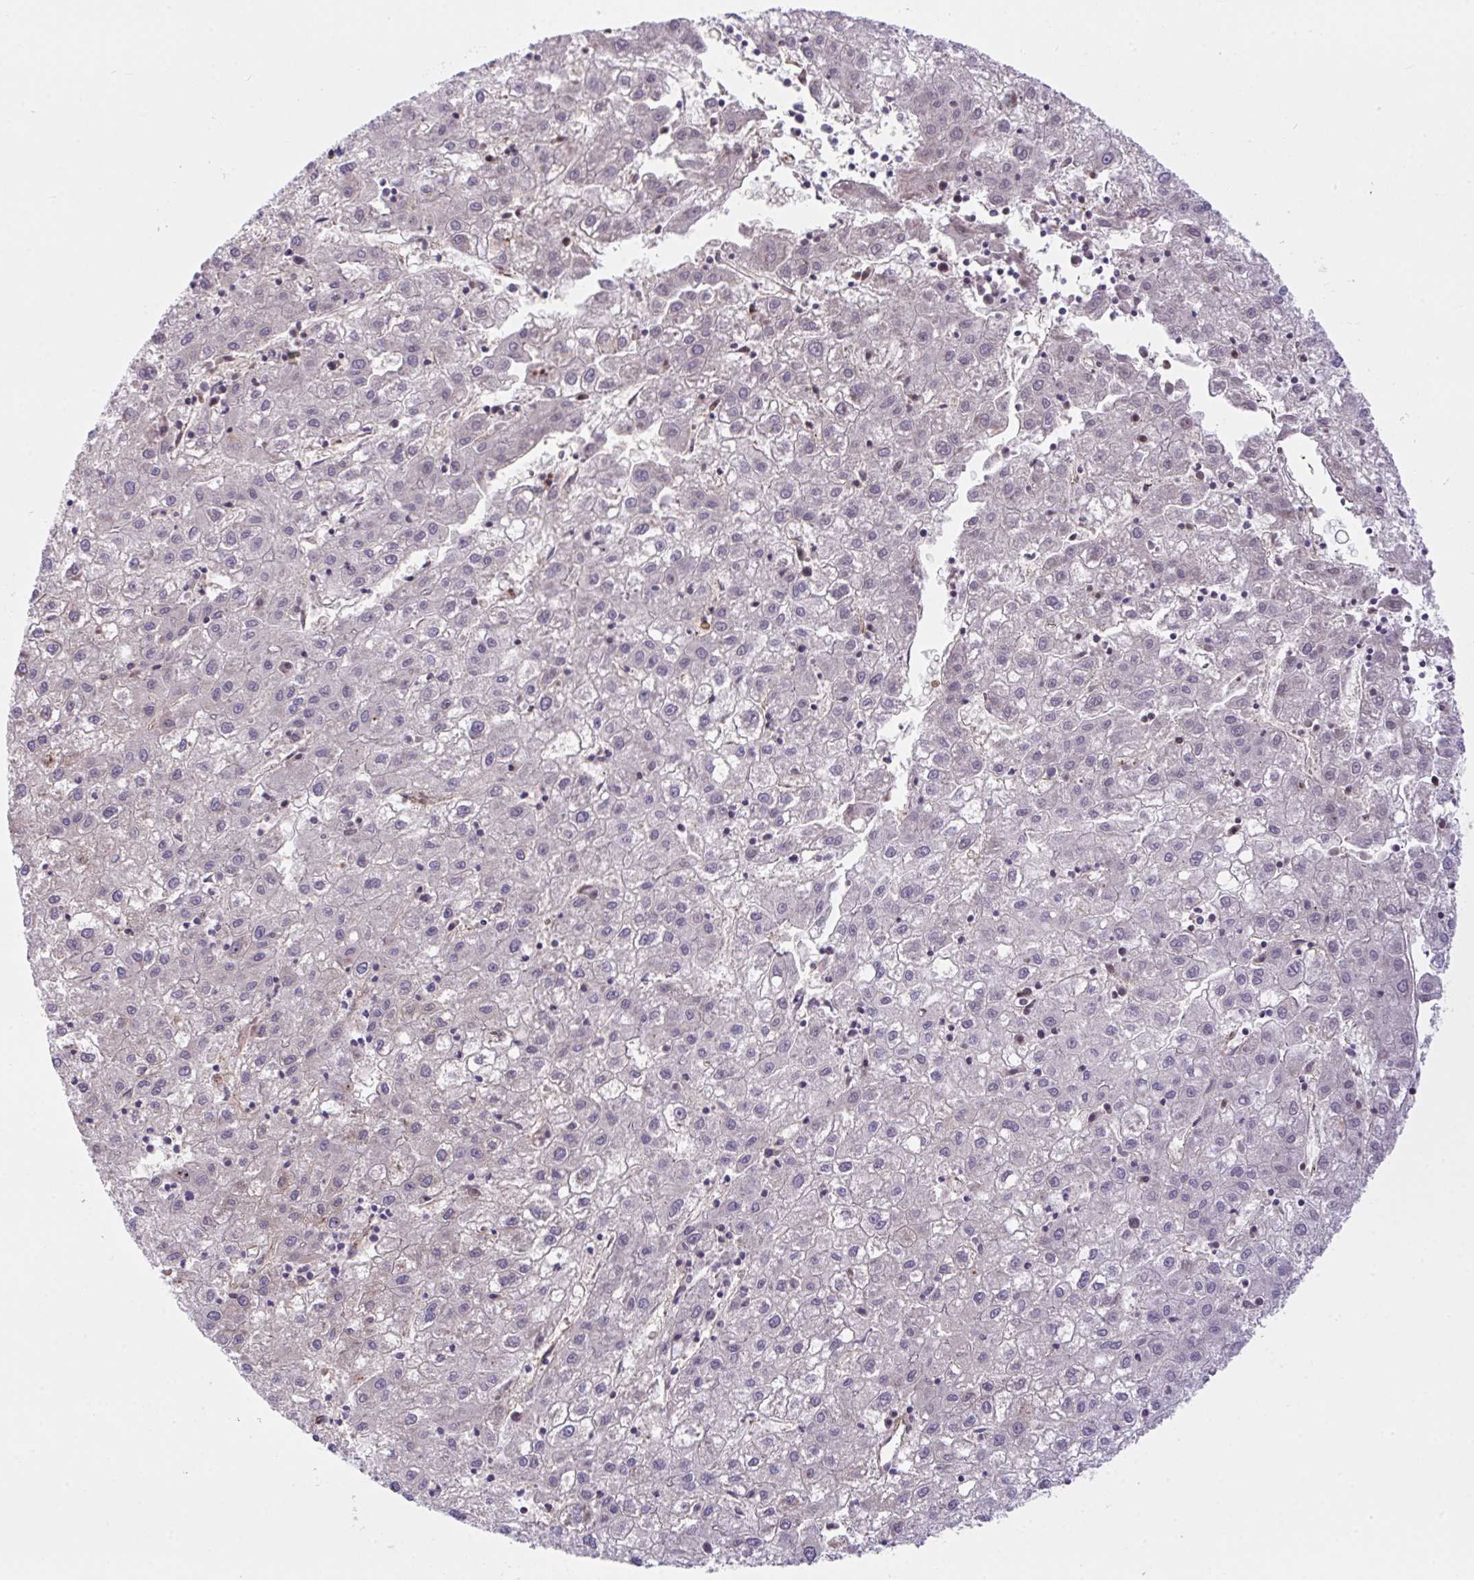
{"staining": {"intensity": "negative", "quantity": "none", "location": "none"}, "tissue": "liver cancer", "cell_type": "Tumor cells", "image_type": "cancer", "snomed": [{"axis": "morphology", "description": "Carcinoma, Hepatocellular, NOS"}, {"axis": "topography", "description": "Liver"}], "caption": "This is an IHC image of liver cancer. There is no positivity in tumor cells.", "gene": "RHOXF1", "patient": {"sex": "male", "age": 72}}